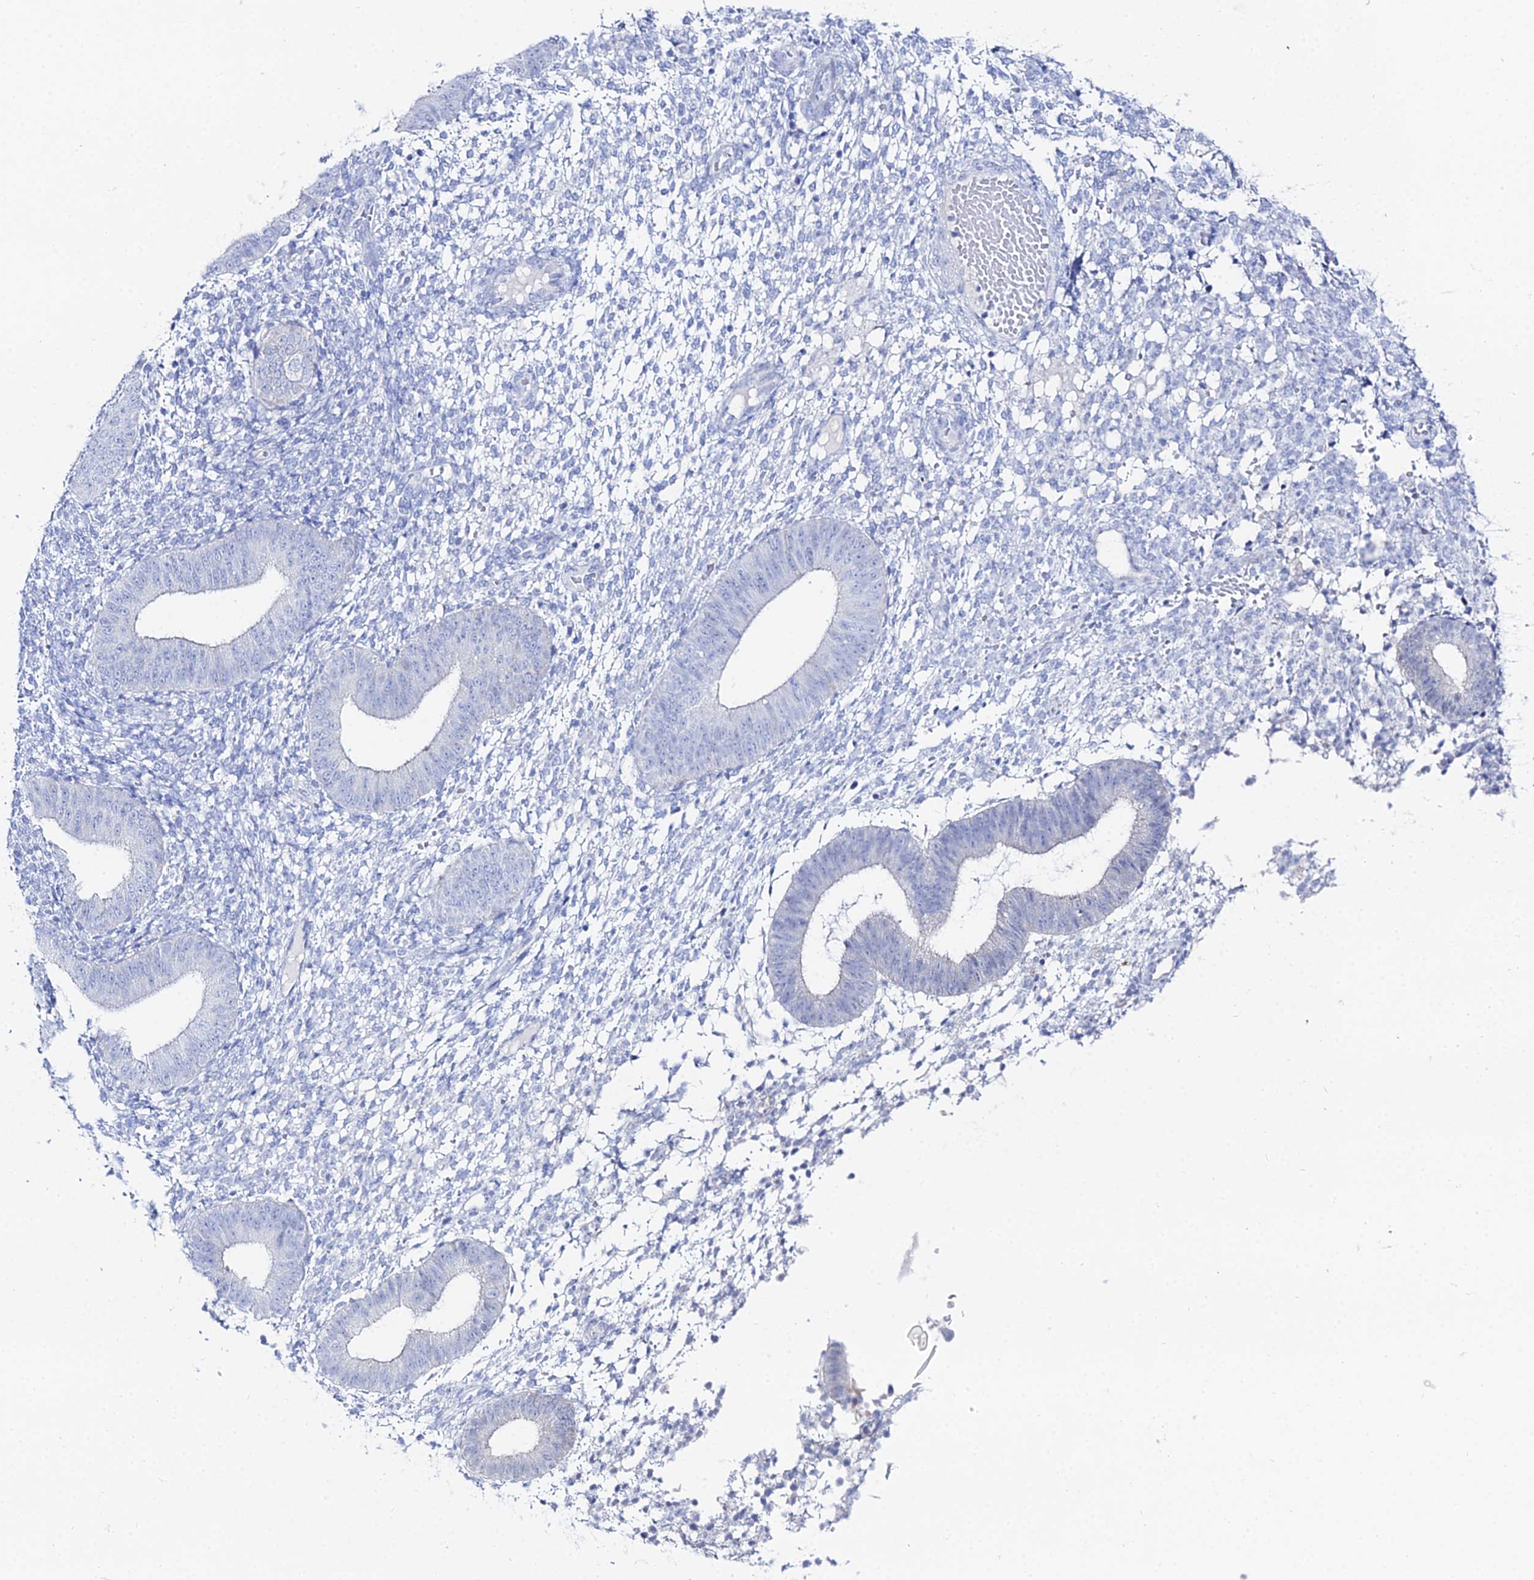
{"staining": {"intensity": "negative", "quantity": "none", "location": "none"}, "tissue": "endometrium", "cell_type": "Cells in endometrial stroma", "image_type": "normal", "snomed": [{"axis": "morphology", "description": "Normal tissue, NOS"}, {"axis": "topography", "description": "Endometrium"}], "caption": "Immunohistochemistry of normal human endometrium shows no expression in cells in endometrial stroma.", "gene": "DHX34", "patient": {"sex": "female", "age": 49}}